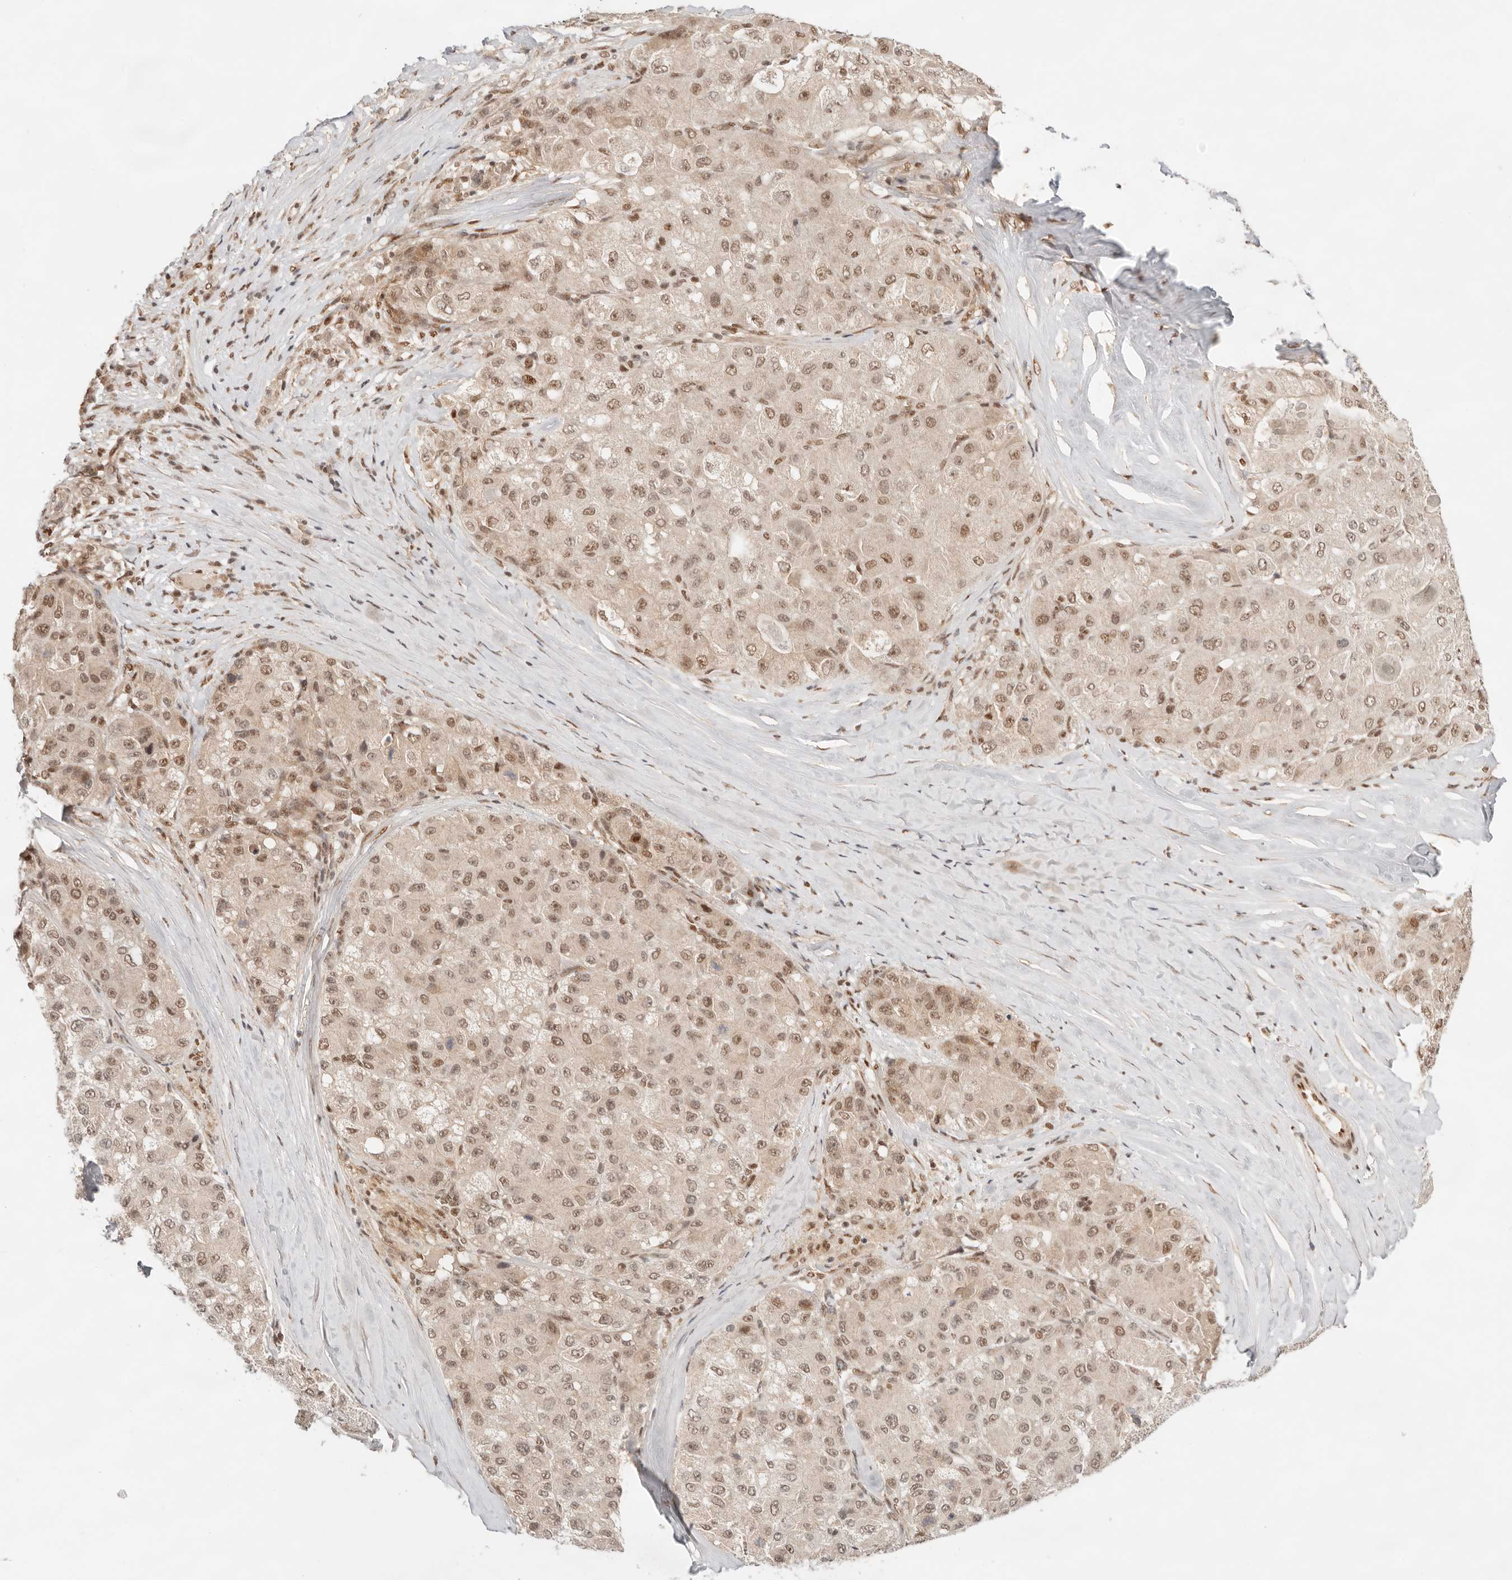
{"staining": {"intensity": "moderate", "quantity": ">75%", "location": "nuclear"}, "tissue": "liver cancer", "cell_type": "Tumor cells", "image_type": "cancer", "snomed": [{"axis": "morphology", "description": "Carcinoma, Hepatocellular, NOS"}, {"axis": "topography", "description": "Liver"}], "caption": "Human liver cancer (hepatocellular carcinoma) stained with a protein marker reveals moderate staining in tumor cells.", "gene": "GTF2E2", "patient": {"sex": "male", "age": 80}}